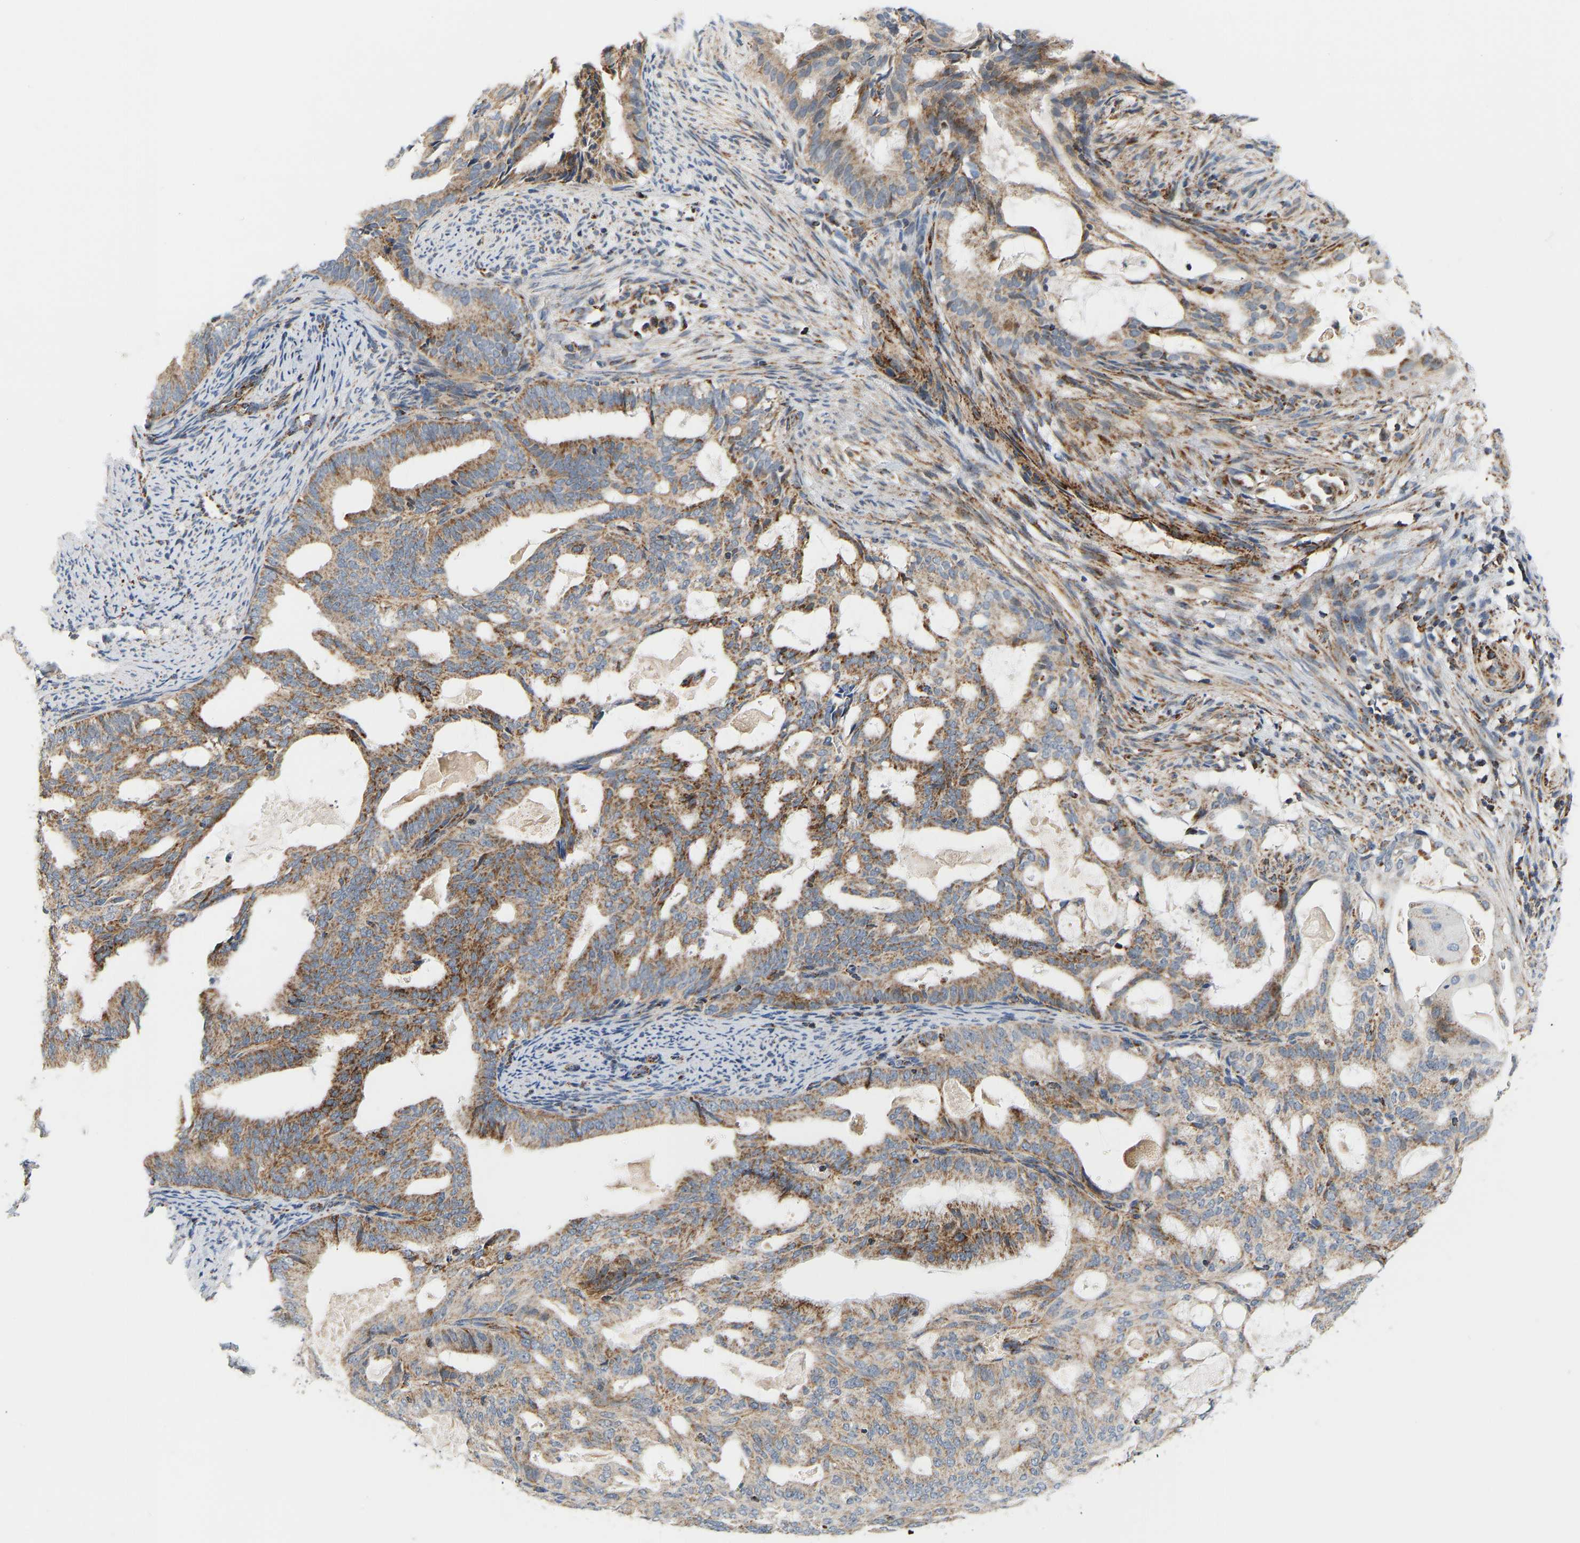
{"staining": {"intensity": "moderate", "quantity": ">75%", "location": "cytoplasmic/membranous"}, "tissue": "endometrial cancer", "cell_type": "Tumor cells", "image_type": "cancer", "snomed": [{"axis": "morphology", "description": "Adenocarcinoma, NOS"}, {"axis": "topography", "description": "Endometrium"}], "caption": "Immunohistochemical staining of human endometrial adenocarcinoma displays medium levels of moderate cytoplasmic/membranous protein positivity in approximately >75% of tumor cells.", "gene": "GPSM2", "patient": {"sex": "female", "age": 58}}